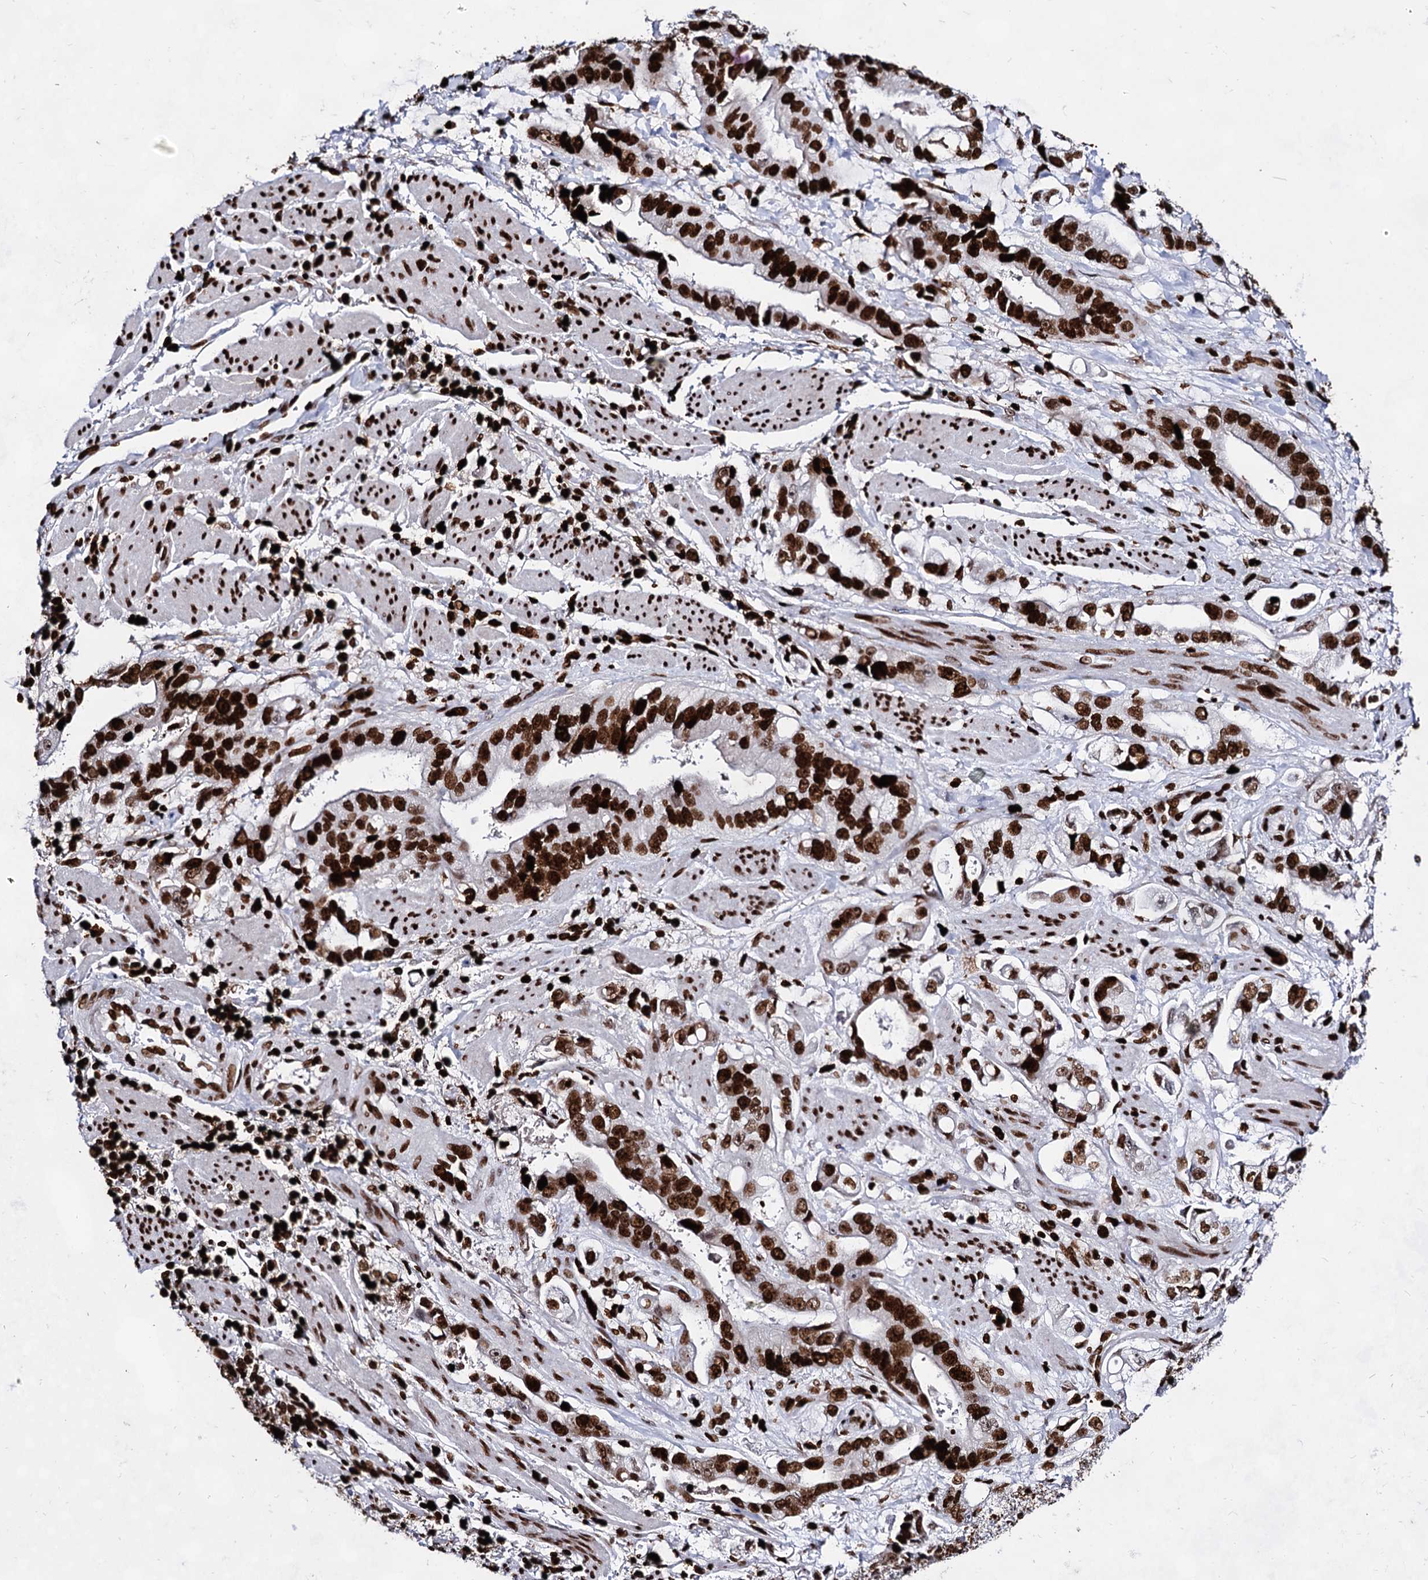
{"staining": {"intensity": "strong", "quantity": ">75%", "location": "nuclear"}, "tissue": "stomach cancer", "cell_type": "Tumor cells", "image_type": "cancer", "snomed": [{"axis": "morphology", "description": "Adenocarcinoma, NOS"}, {"axis": "topography", "description": "Stomach"}], "caption": "A photomicrograph of human stomach cancer (adenocarcinoma) stained for a protein demonstrates strong nuclear brown staining in tumor cells. The protein is stained brown, and the nuclei are stained in blue (DAB IHC with brightfield microscopy, high magnification).", "gene": "HMGB2", "patient": {"sex": "male", "age": 62}}